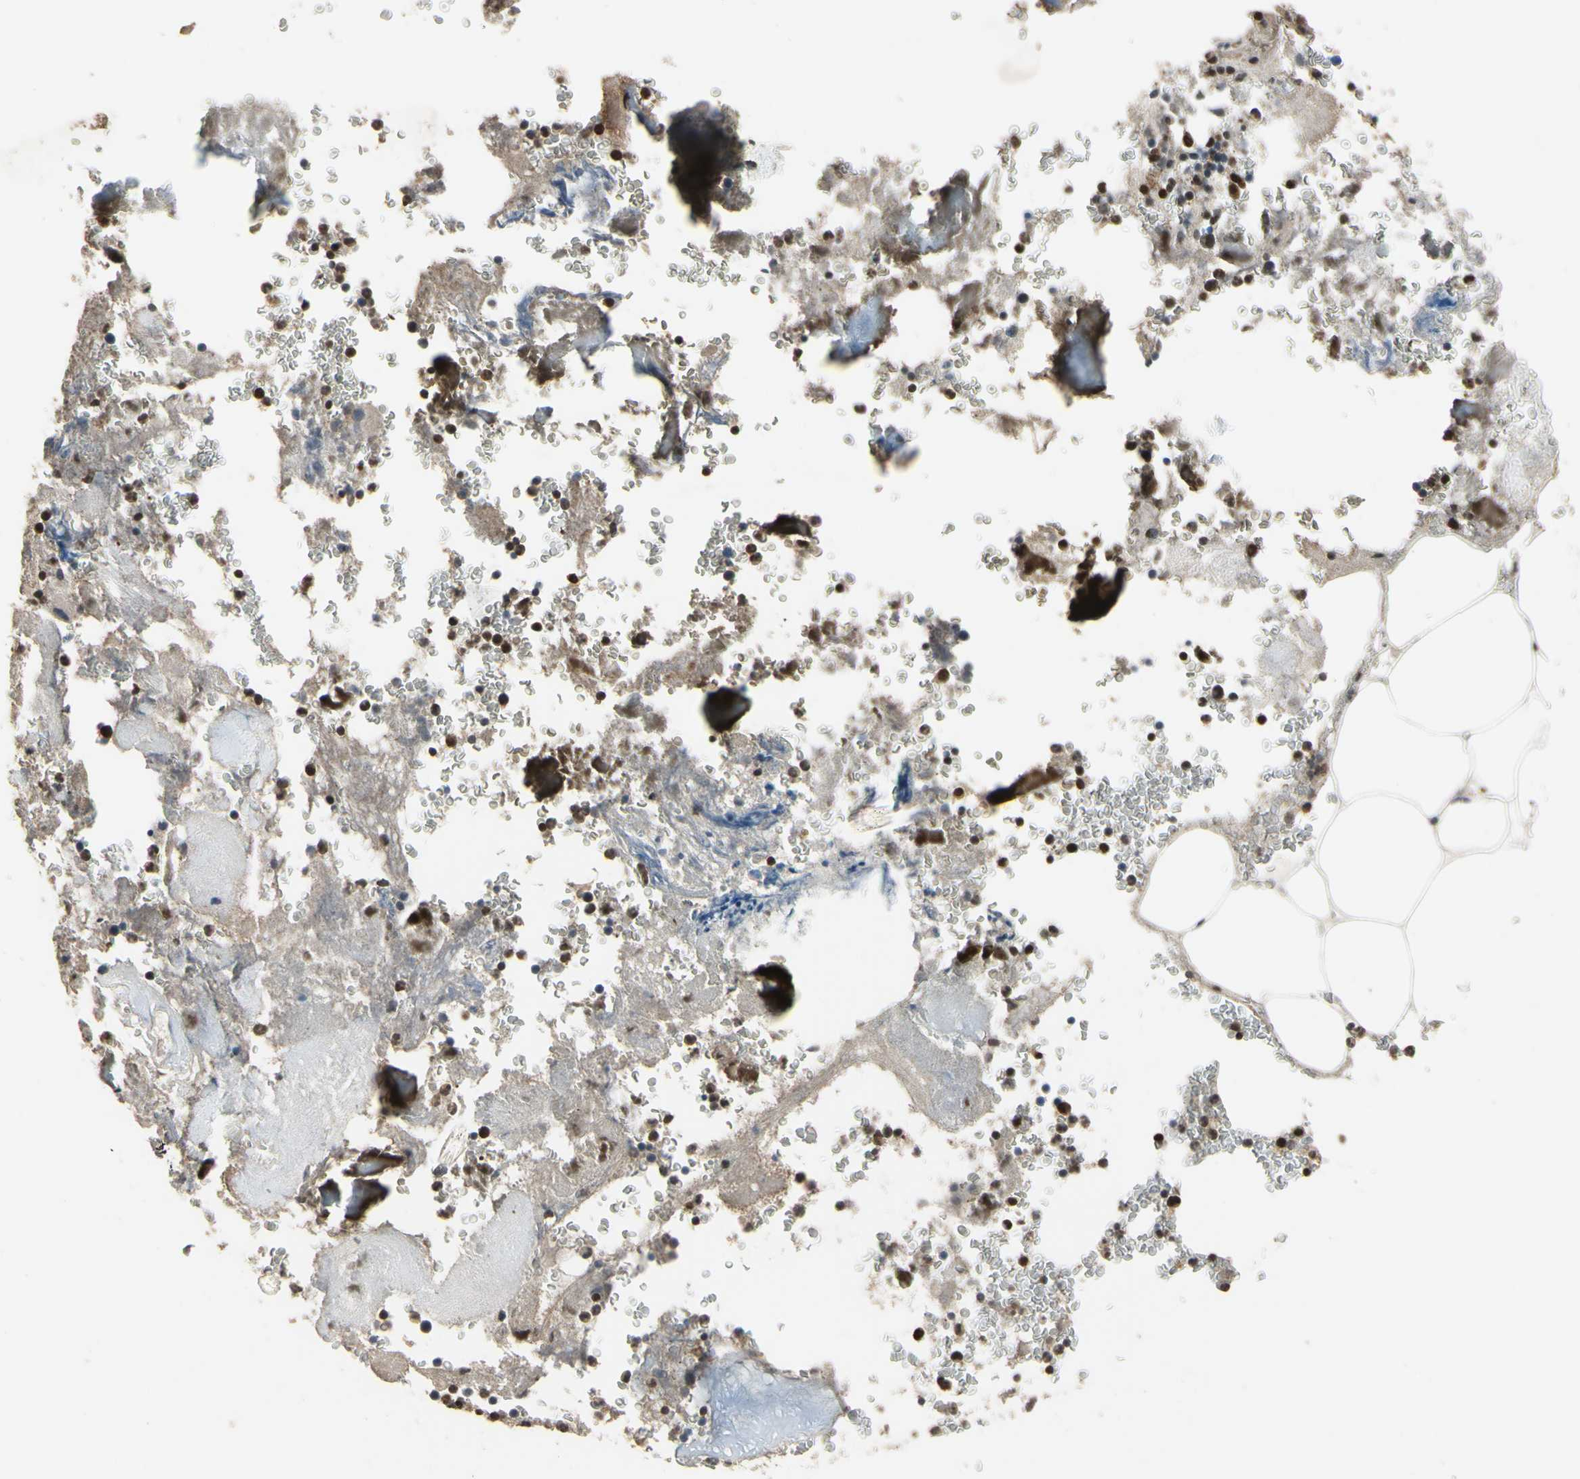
{"staining": {"intensity": "moderate", "quantity": "25%-75%", "location": "nuclear"}, "tissue": "bone marrow", "cell_type": "Hematopoietic cells", "image_type": "normal", "snomed": [{"axis": "morphology", "description": "Normal tissue, NOS"}, {"axis": "topography", "description": "Bone marrow"}], "caption": "Moderate nuclear expression is present in about 25%-75% of hematopoietic cells in unremarkable bone marrow. The staining is performed using DAB brown chromogen to label protein expression. The nuclei are counter-stained blue using hematoxylin.", "gene": "ZNF174", "patient": {"sex": "male"}}